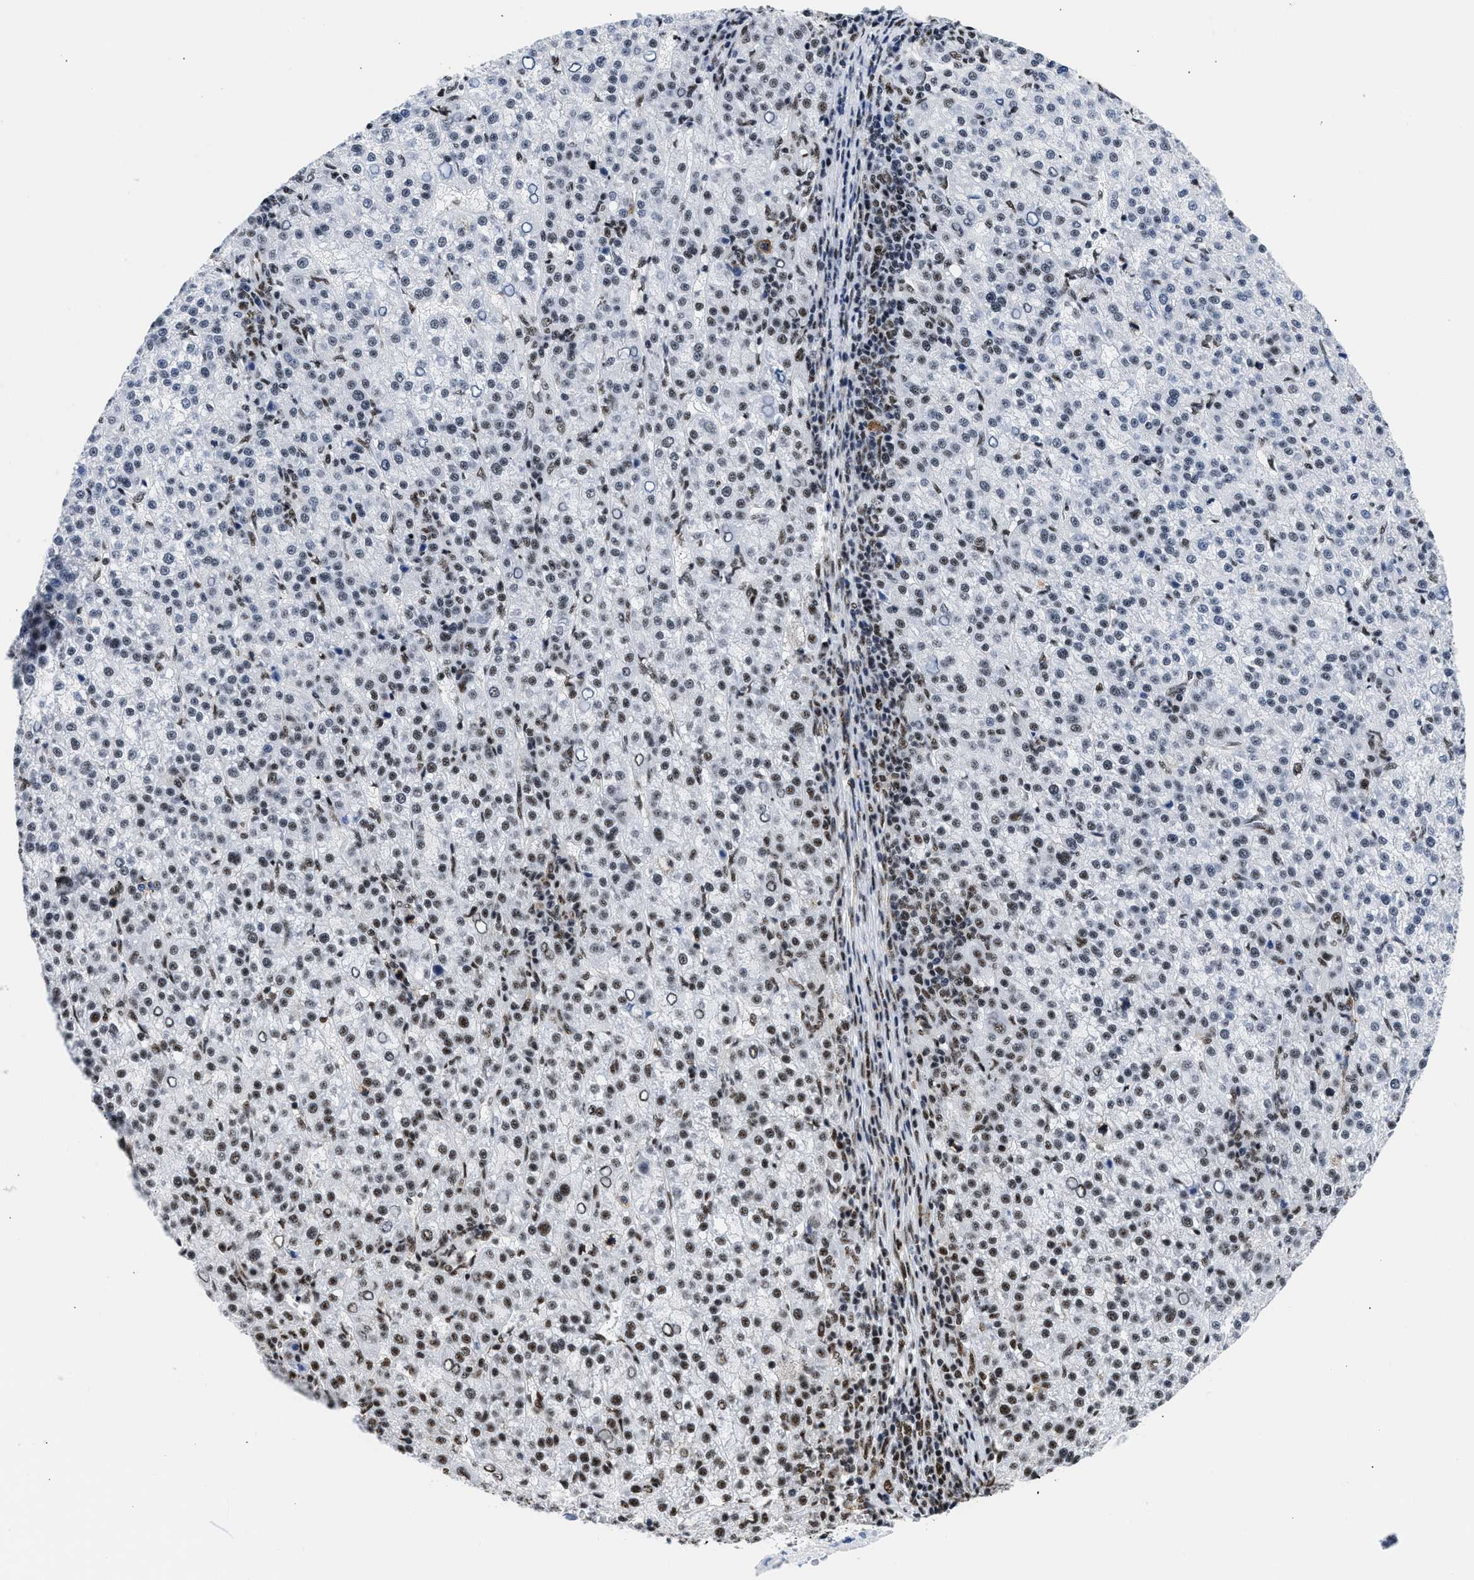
{"staining": {"intensity": "moderate", "quantity": "25%-75%", "location": "nuclear"}, "tissue": "liver cancer", "cell_type": "Tumor cells", "image_type": "cancer", "snomed": [{"axis": "morphology", "description": "Carcinoma, Hepatocellular, NOS"}, {"axis": "topography", "description": "Liver"}], "caption": "This image demonstrates hepatocellular carcinoma (liver) stained with IHC to label a protein in brown. The nuclear of tumor cells show moderate positivity for the protein. Nuclei are counter-stained blue.", "gene": "RBM8A", "patient": {"sex": "female", "age": 58}}